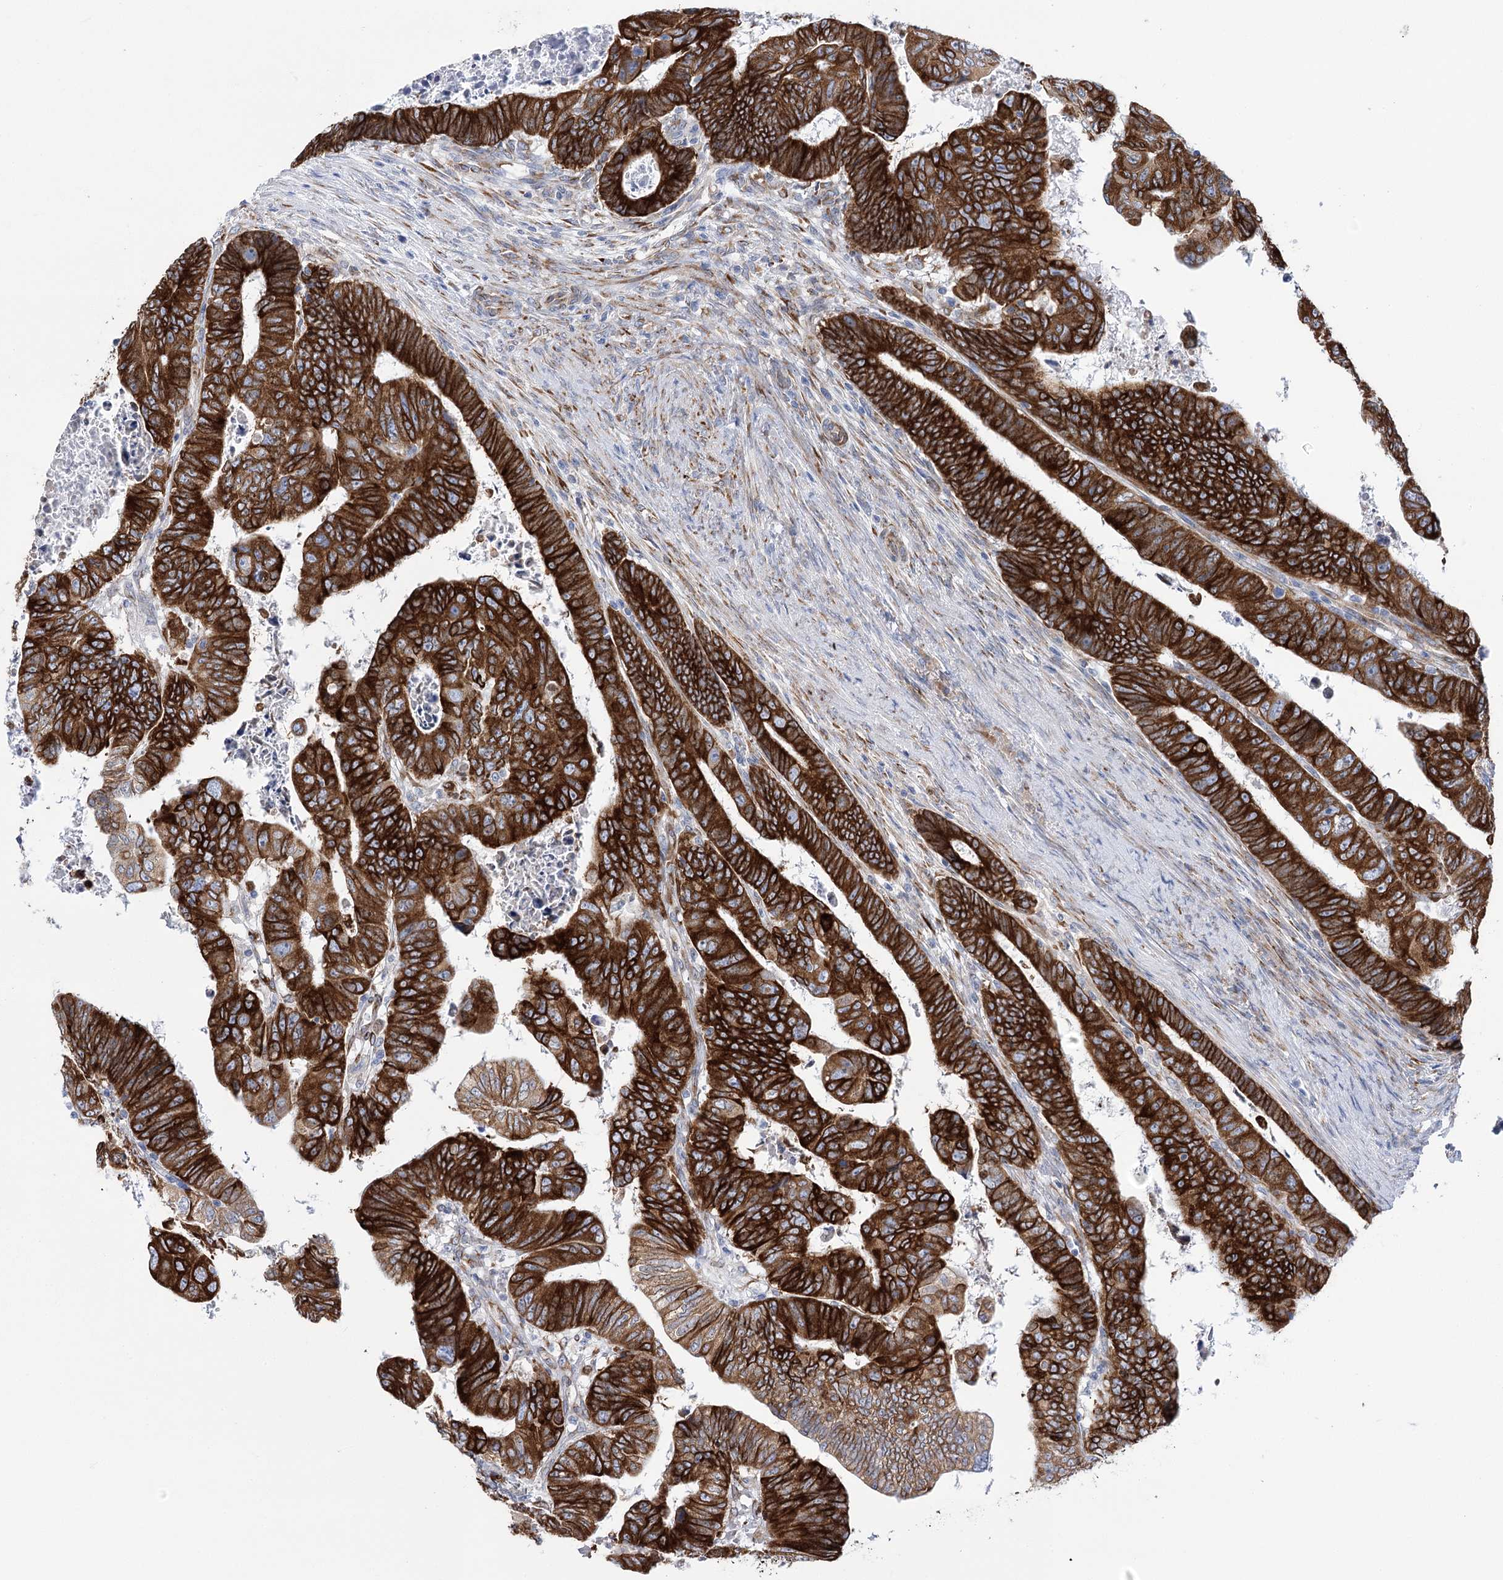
{"staining": {"intensity": "strong", "quantity": ">75%", "location": "cytoplasmic/membranous"}, "tissue": "colorectal cancer", "cell_type": "Tumor cells", "image_type": "cancer", "snomed": [{"axis": "morphology", "description": "Normal tissue, NOS"}, {"axis": "morphology", "description": "Adenocarcinoma, NOS"}, {"axis": "topography", "description": "Rectum"}], "caption": "About >75% of tumor cells in human colorectal adenocarcinoma demonstrate strong cytoplasmic/membranous protein staining as visualized by brown immunohistochemical staining.", "gene": "YTHDC2", "patient": {"sex": "female", "age": 65}}